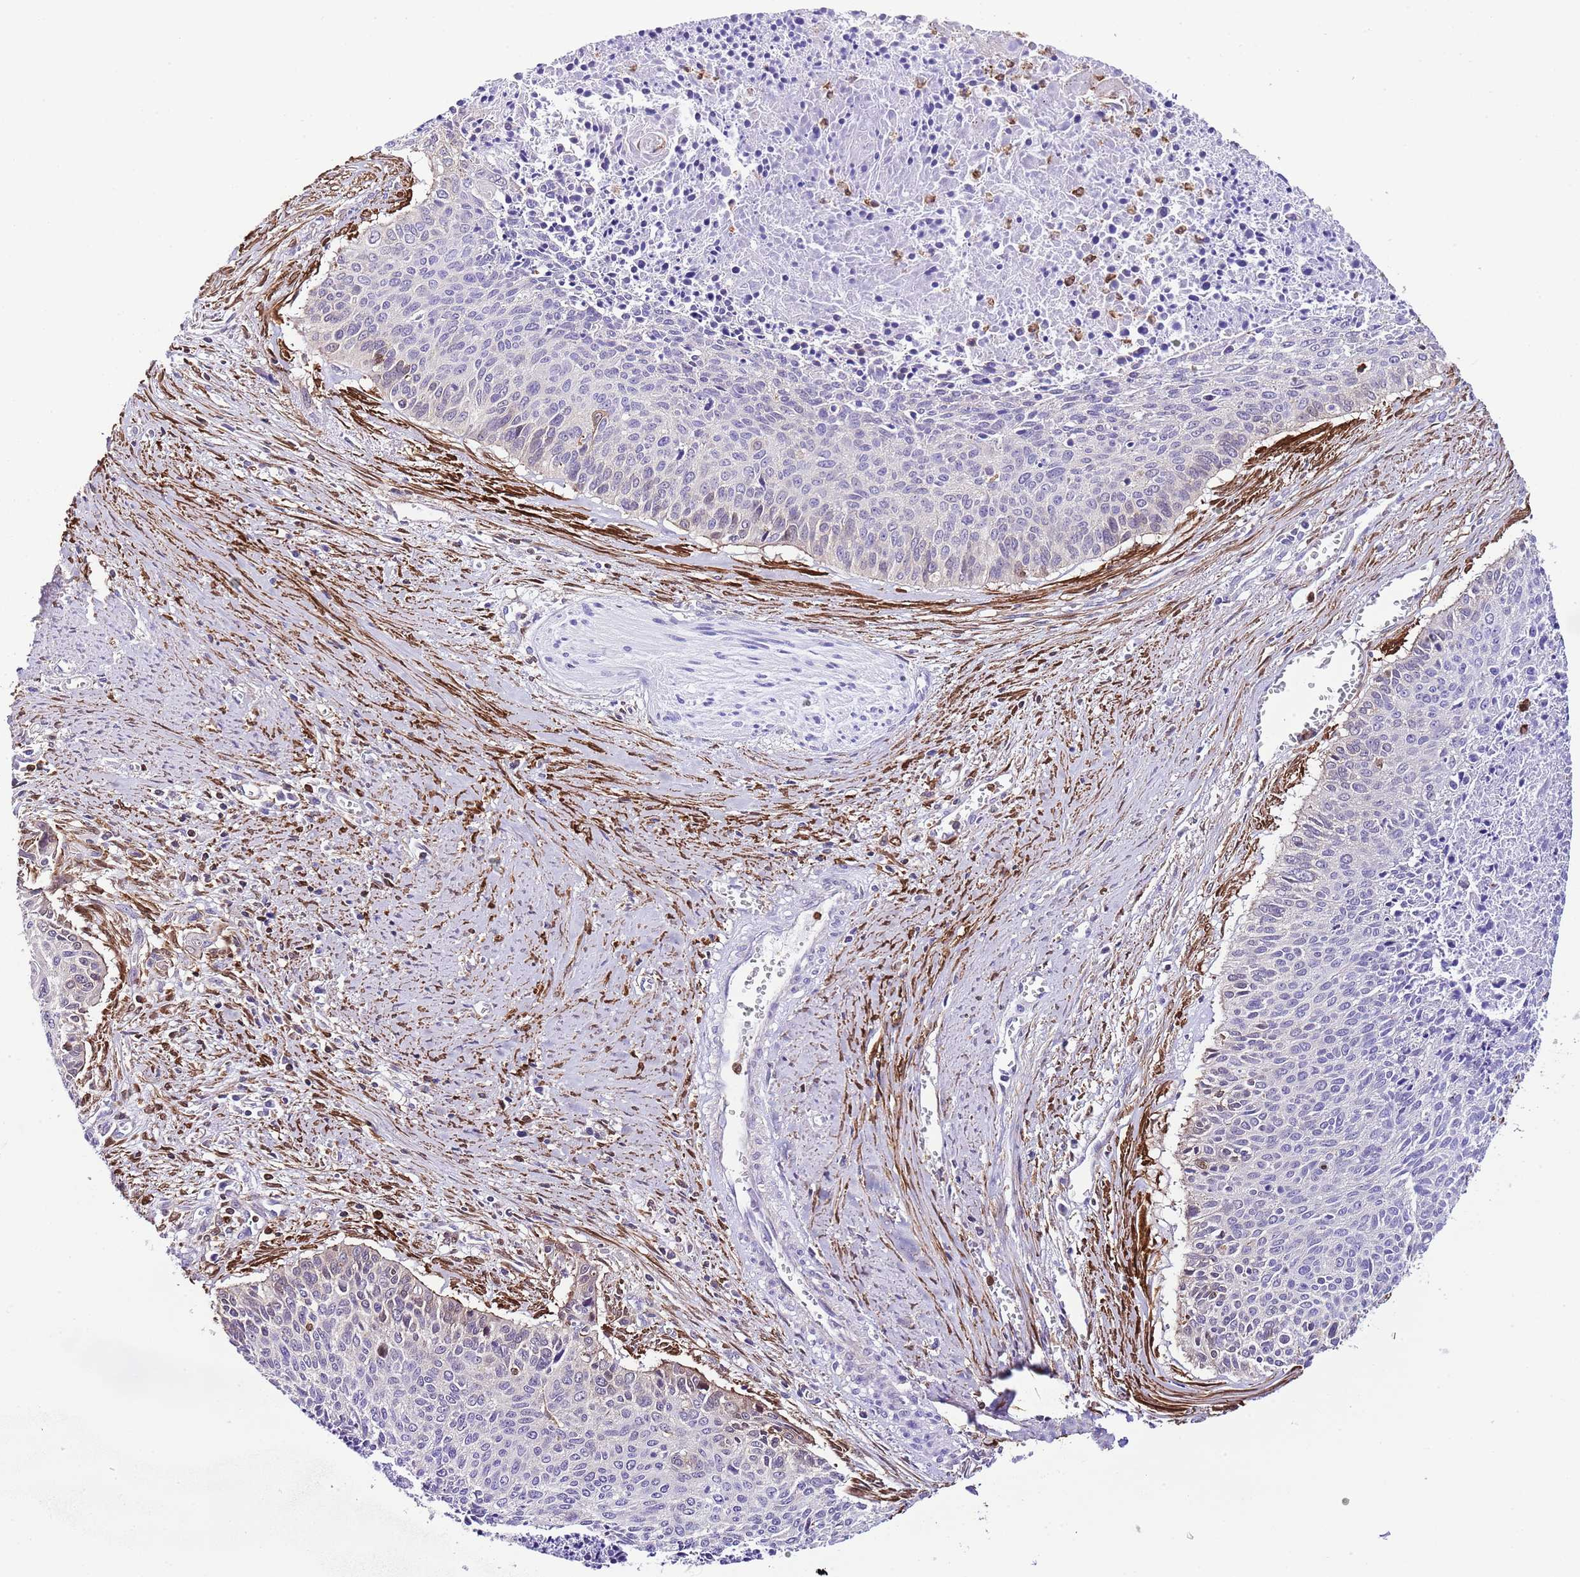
{"staining": {"intensity": "moderate", "quantity": "<25%", "location": "cytoplasmic/membranous"}, "tissue": "cervical cancer", "cell_type": "Tumor cells", "image_type": "cancer", "snomed": [{"axis": "morphology", "description": "Squamous cell carcinoma, NOS"}, {"axis": "topography", "description": "Cervix"}], "caption": "Protein analysis of squamous cell carcinoma (cervical) tissue displays moderate cytoplasmic/membranous expression in about <25% of tumor cells. The protein is shown in brown color, while the nuclei are stained blue.", "gene": "CNN2", "patient": {"sex": "female", "age": 55}}